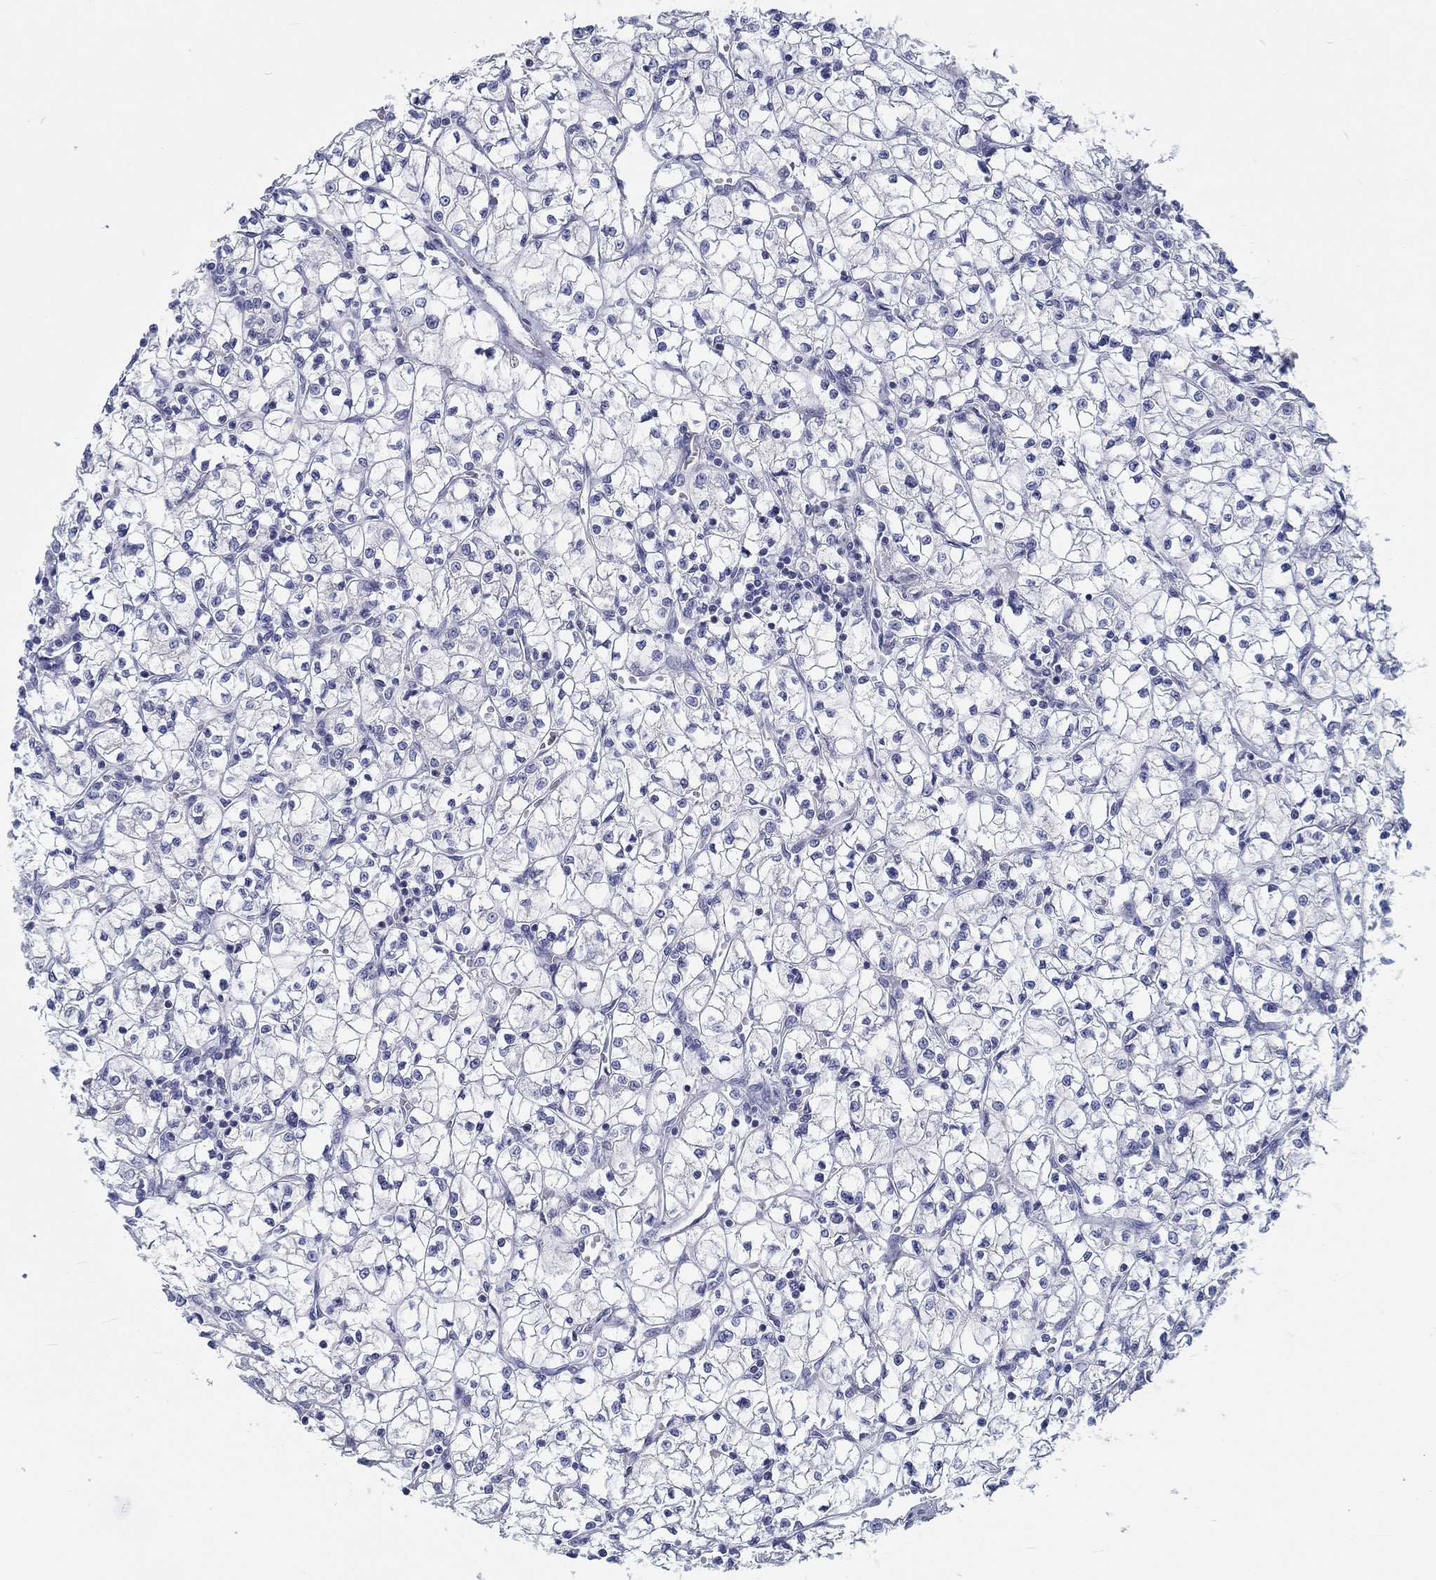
{"staining": {"intensity": "negative", "quantity": "none", "location": "none"}, "tissue": "renal cancer", "cell_type": "Tumor cells", "image_type": "cancer", "snomed": [{"axis": "morphology", "description": "Adenocarcinoma, NOS"}, {"axis": "topography", "description": "Kidney"}], "caption": "Renal cancer stained for a protein using IHC shows no staining tumor cells.", "gene": "H1-1", "patient": {"sex": "female", "age": 64}}